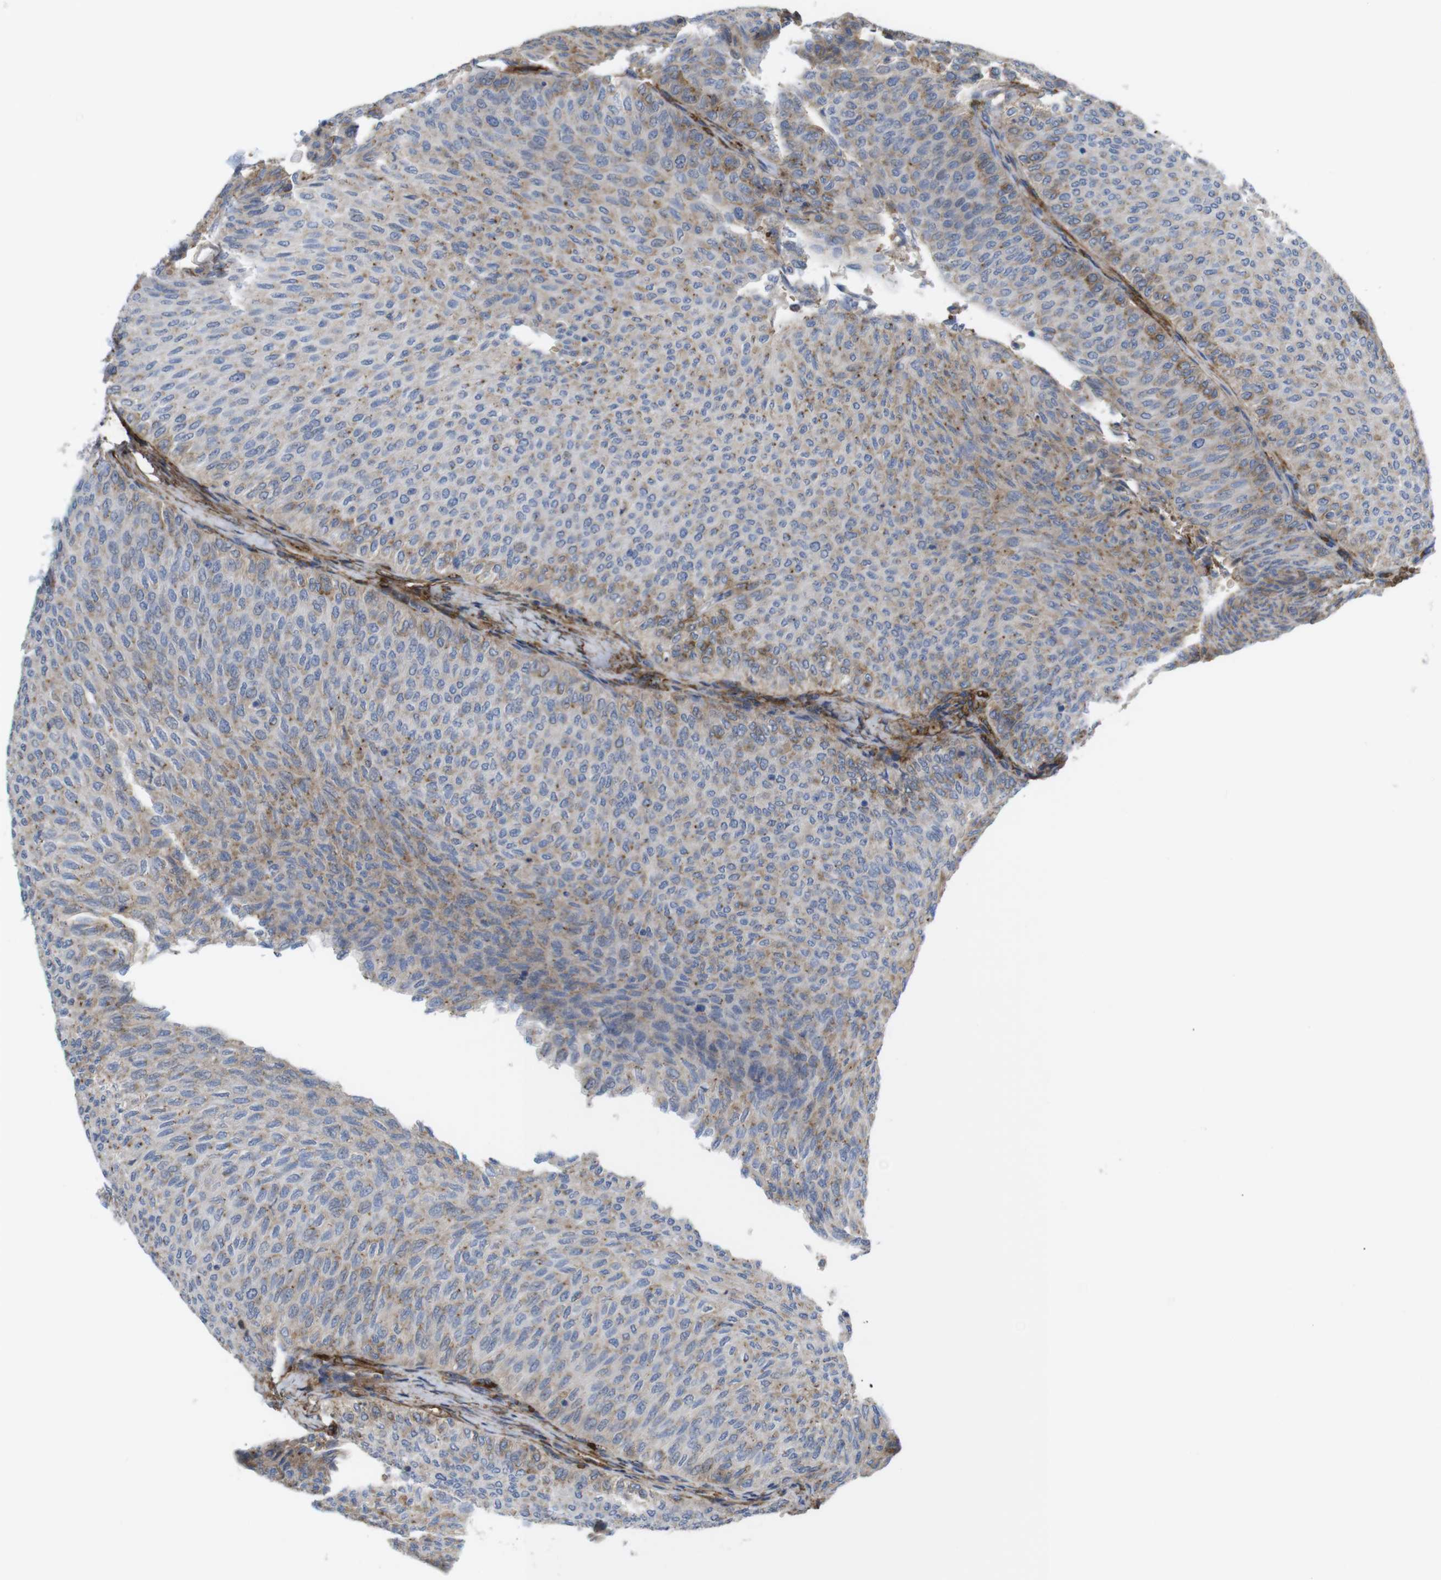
{"staining": {"intensity": "weak", "quantity": "<25%", "location": "cytoplasmic/membranous"}, "tissue": "urothelial cancer", "cell_type": "Tumor cells", "image_type": "cancer", "snomed": [{"axis": "morphology", "description": "Urothelial carcinoma, Low grade"}, {"axis": "topography", "description": "Urinary bladder"}], "caption": "Immunohistochemistry of urothelial carcinoma (low-grade) shows no staining in tumor cells.", "gene": "CYBRD1", "patient": {"sex": "male", "age": 78}}